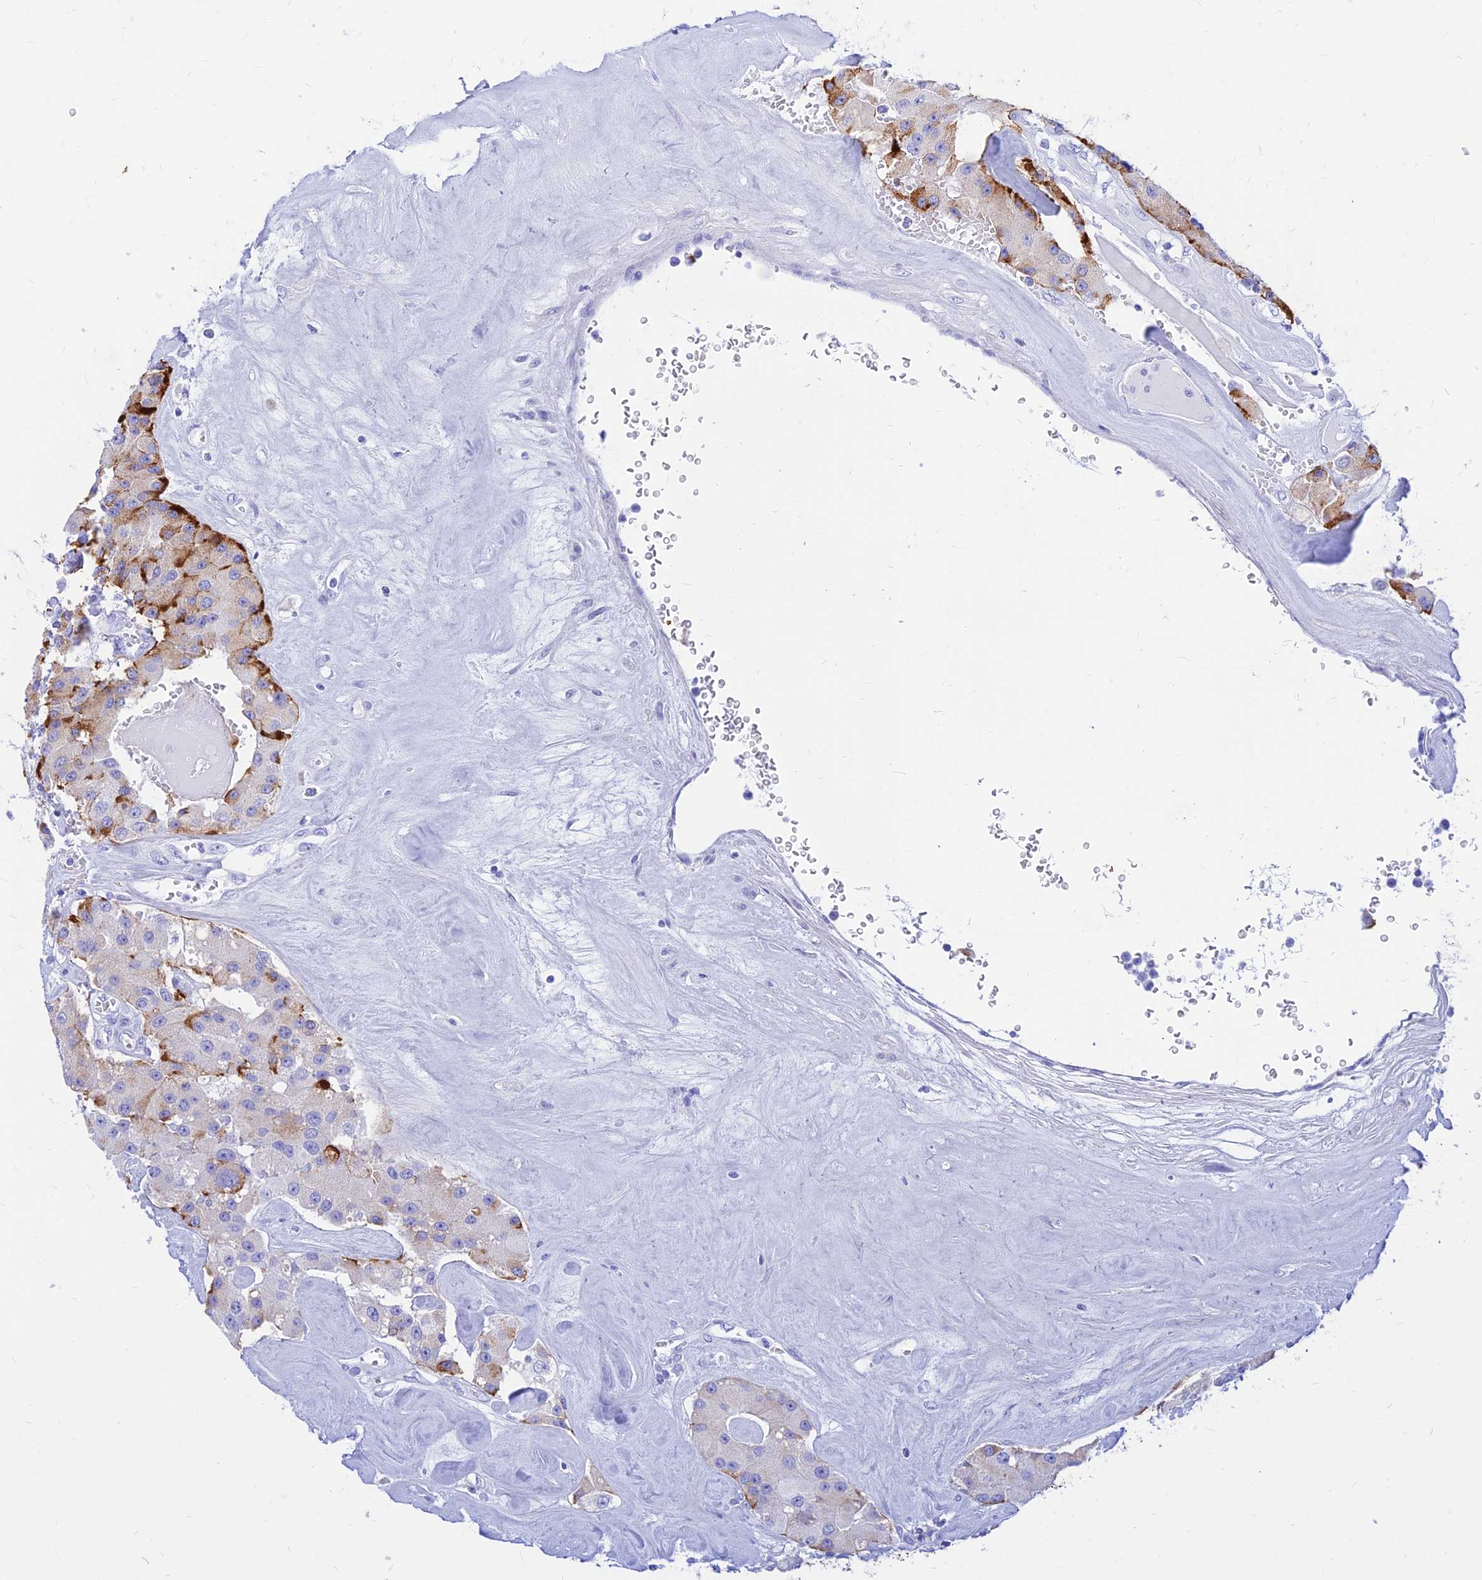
{"staining": {"intensity": "moderate", "quantity": "<25%", "location": "cytoplasmic/membranous"}, "tissue": "carcinoid", "cell_type": "Tumor cells", "image_type": "cancer", "snomed": [{"axis": "morphology", "description": "Carcinoid, malignant, NOS"}, {"axis": "topography", "description": "Pancreas"}], "caption": "Brown immunohistochemical staining in carcinoid demonstrates moderate cytoplasmic/membranous positivity in about <25% of tumor cells.", "gene": "PRNP", "patient": {"sex": "male", "age": 41}}